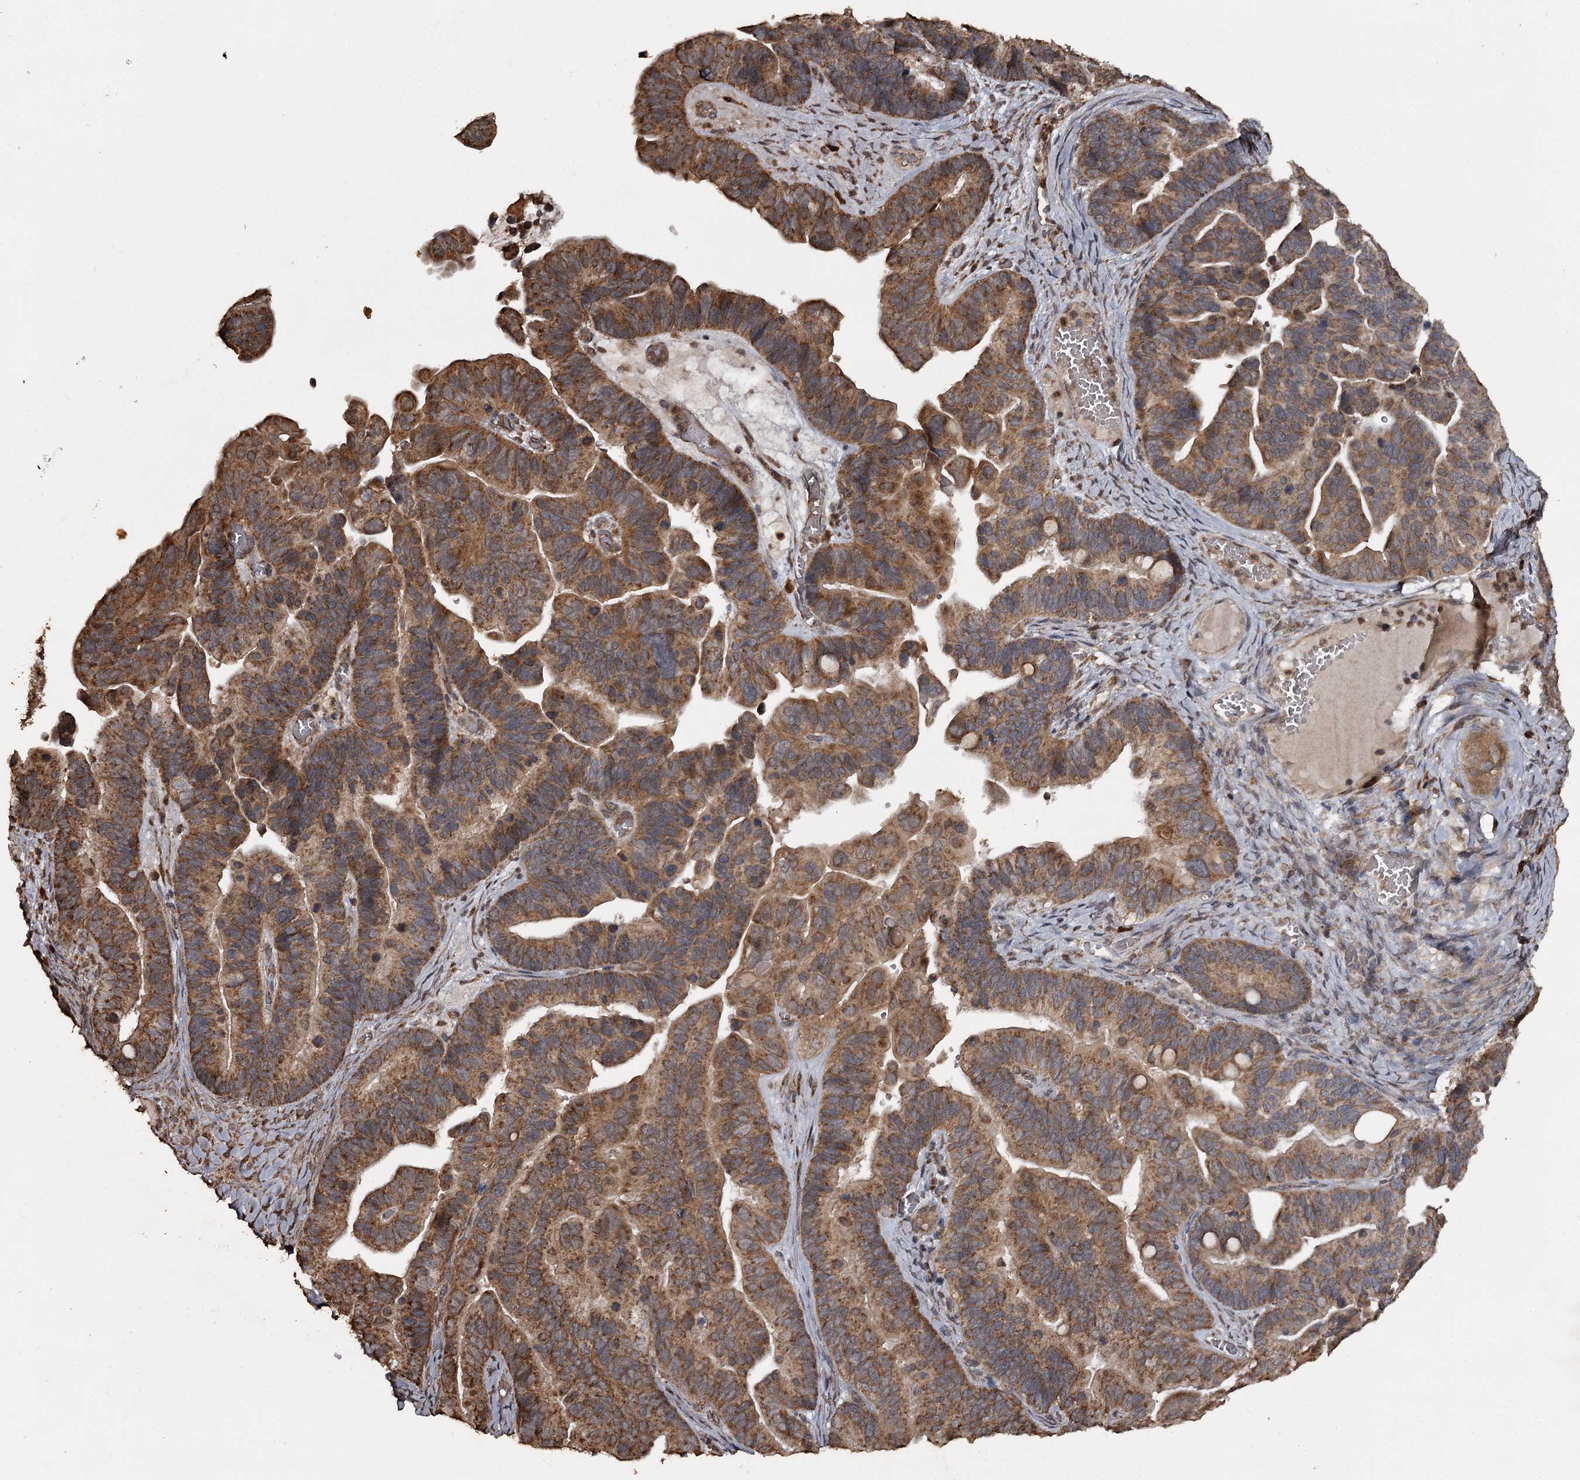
{"staining": {"intensity": "moderate", "quantity": ">75%", "location": "cytoplasmic/membranous"}, "tissue": "ovarian cancer", "cell_type": "Tumor cells", "image_type": "cancer", "snomed": [{"axis": "morphology", "description": "Cystadenocarcinoma, serous, NOS"}, {"axis": "topography", "description": "Ovary"}], "caption": "A brown stain shows moderate cytoplasmic/membranous staining of a protein in human ovarian cancer tumor cells. (brown staining indicates protein expression, while blue staining denotes nuclei).", "gene": "WIPI1", "patient": {"sex": "female", "age": 56}}